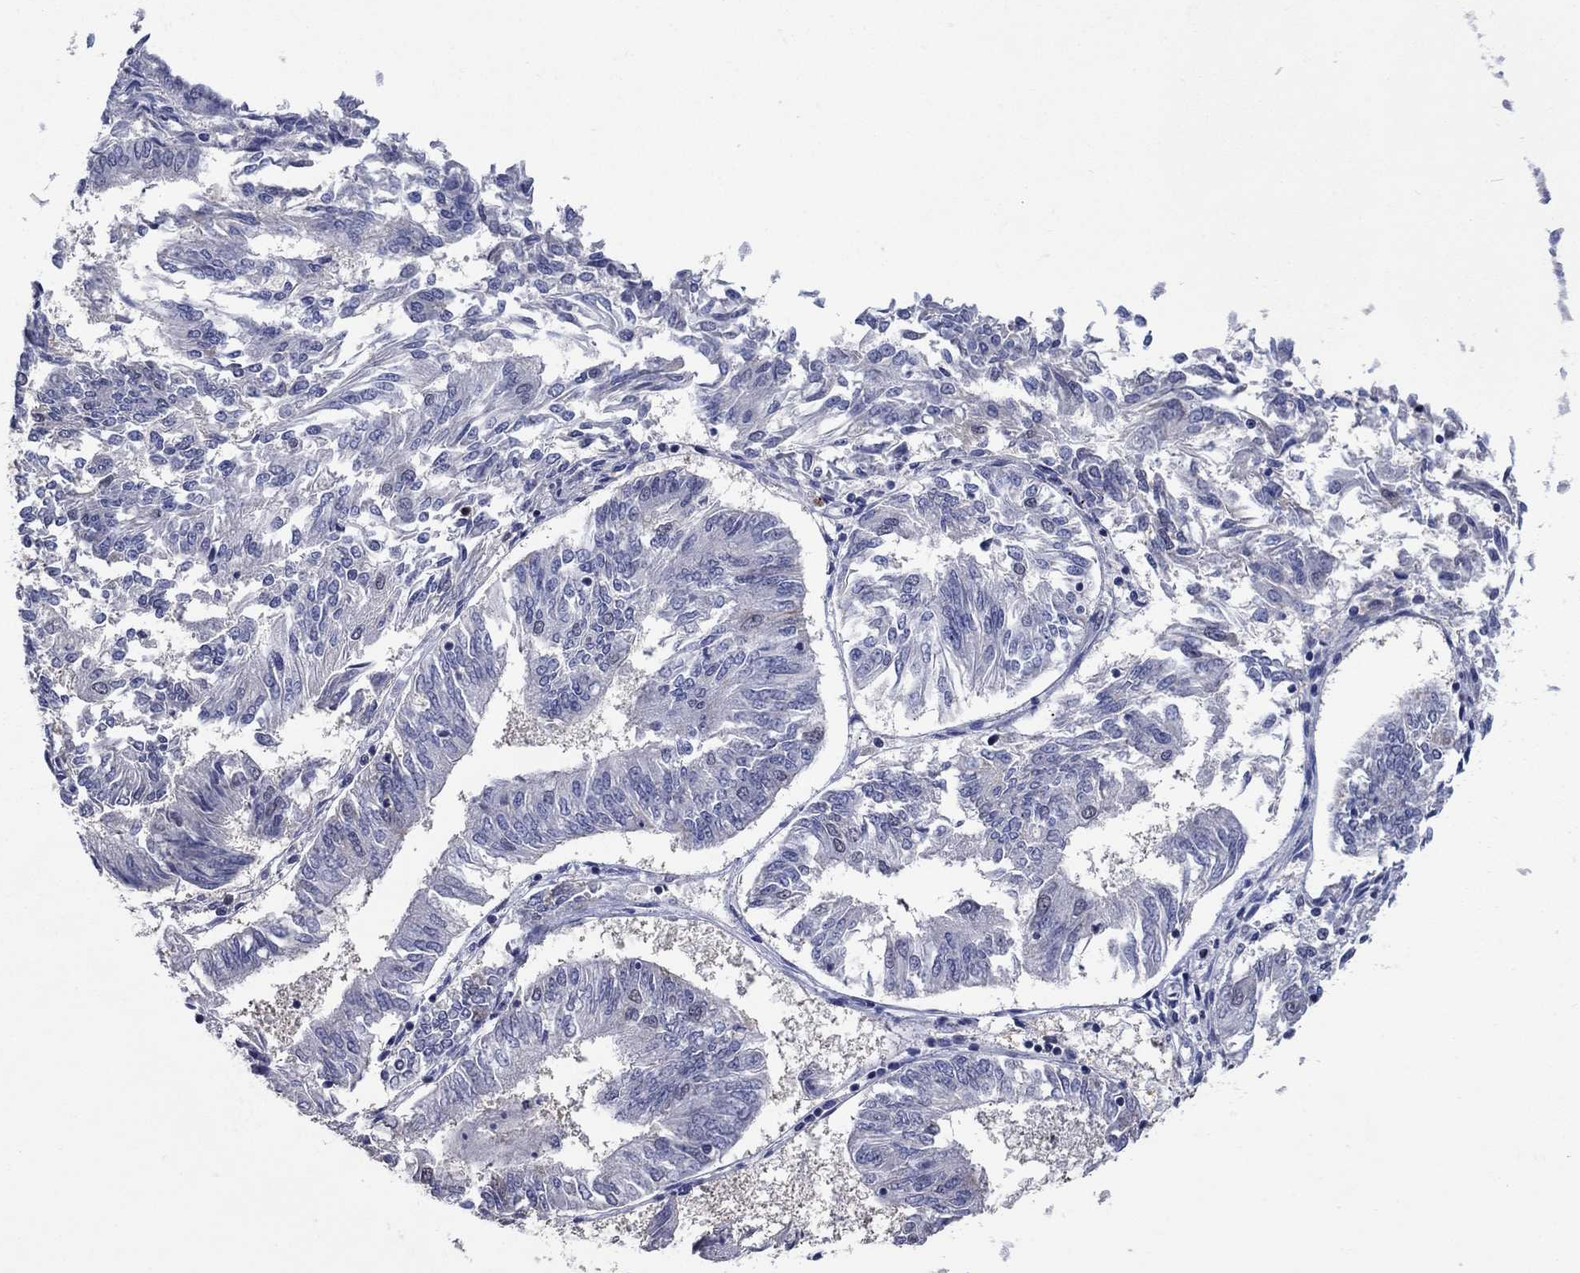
{"staining": {"intensity": "negative", "quantity": "none", "location": "none"}, "tissue": "endometrial cancer", "cell_type": "Tumor cells", "image_type": "cancer", "snomed": [{"axis": "morphology", "description": "Adenocarcinoma, NOS"}, {"axis": "topography", "description": "Endometrium"}], "caption": "A micrograph of human endometrial cancer is negative for staining in tumor cells.", "gene": "TYMS", "patient": {"sex": "female", "age": 58}}